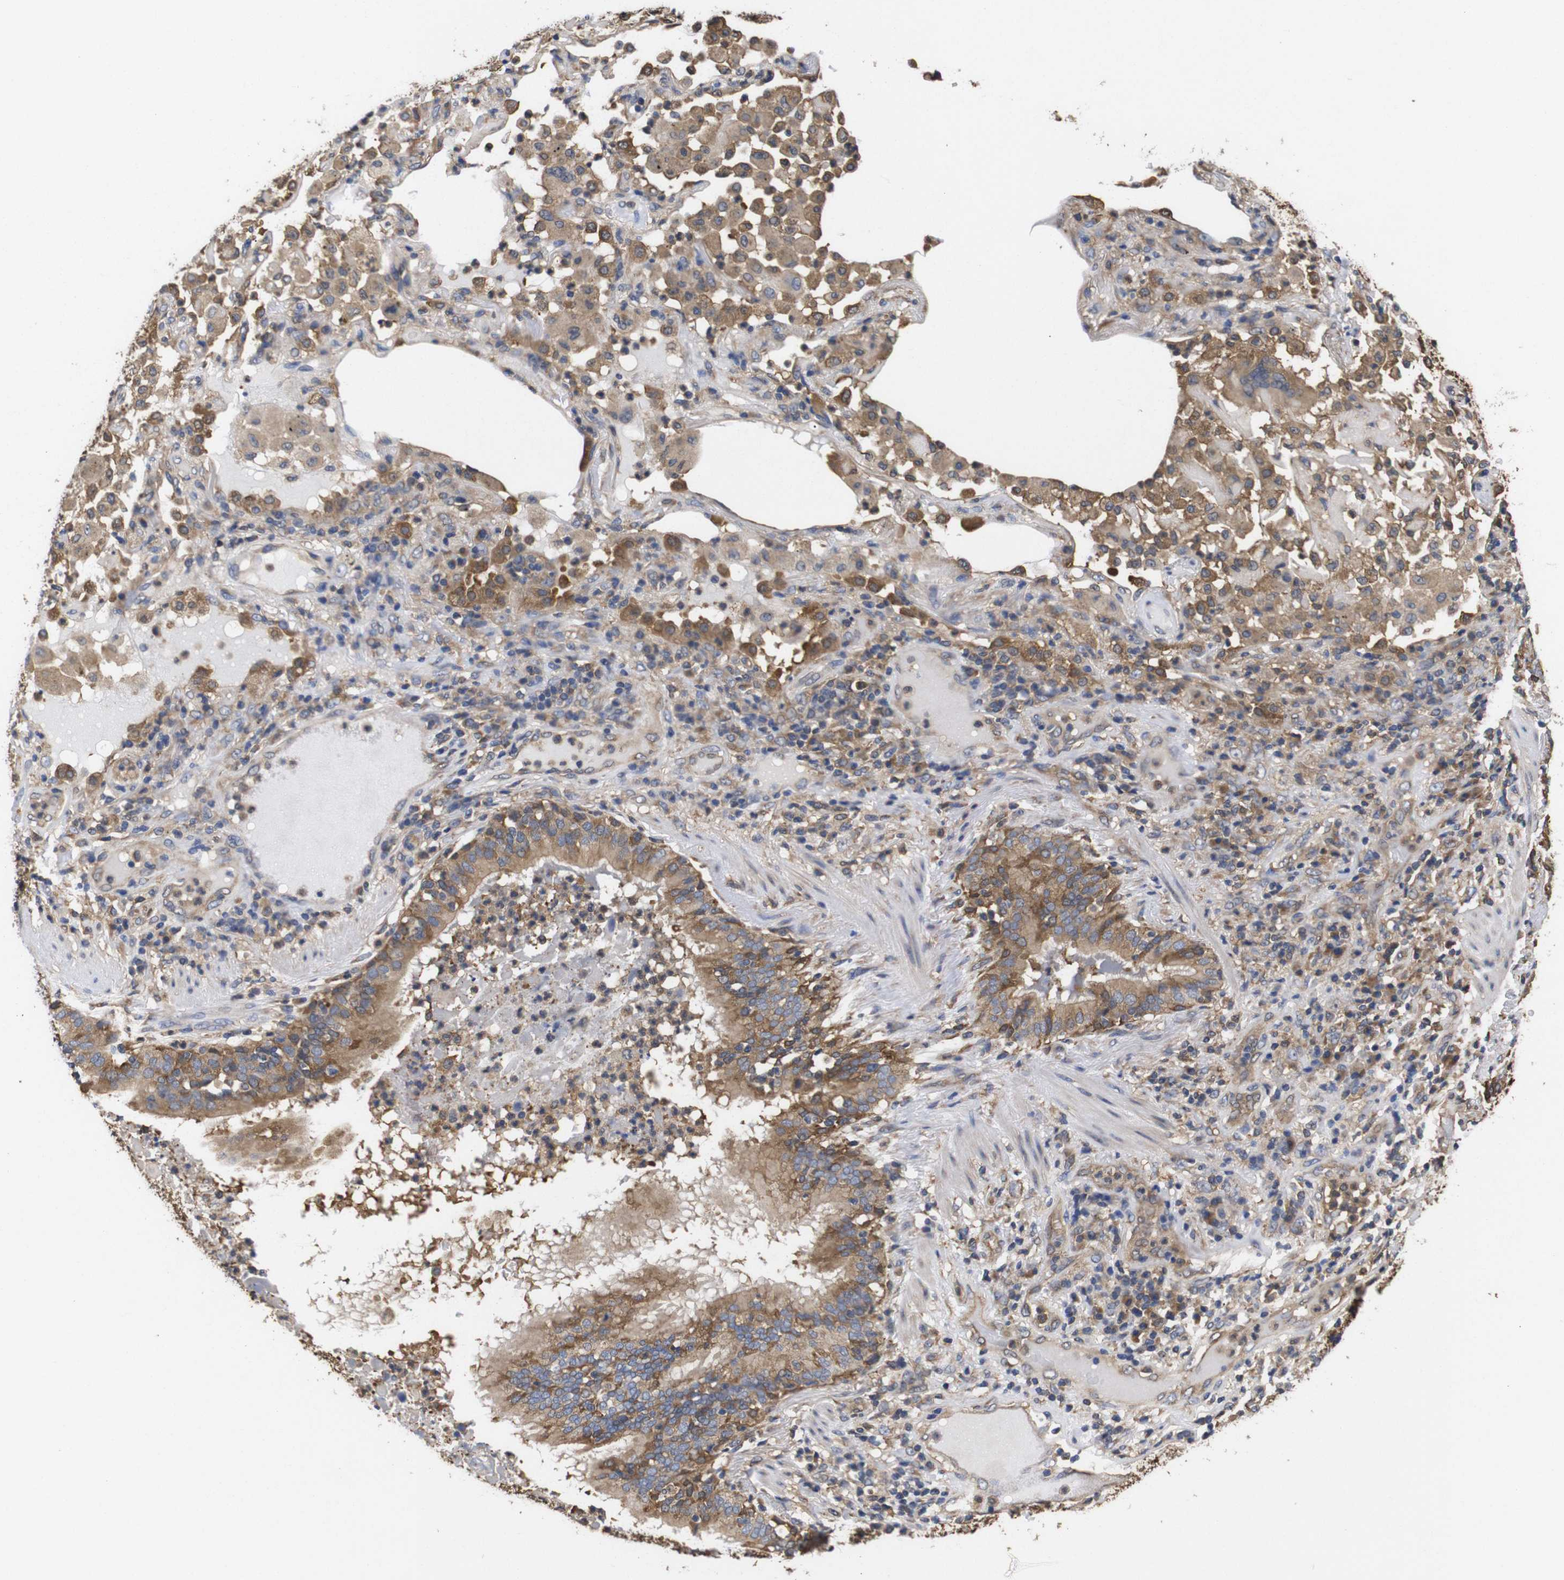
{"staining": {"intensity": "moderate", "quantity": ">75%", "location": "cytoplasmic/membranous"}, "tissue": "lung cancer", "cell_type": "Tumor cells", "image_type": "cancer", "snomed": [{"axis": "morphology", "description": "Squamous cell carcinoma, NOS"}, {"axis": "topography", "description": "Lung"}], "caption": "Immunohistochemical staining of lung cancer (squamous cell carcinoma) shows medium levels of moderate cytoplasmic/membranous positivity in about >75% of tumor cells.", "gene": "LRRCC1", "patient": {"sex": "male", "age": 57}}